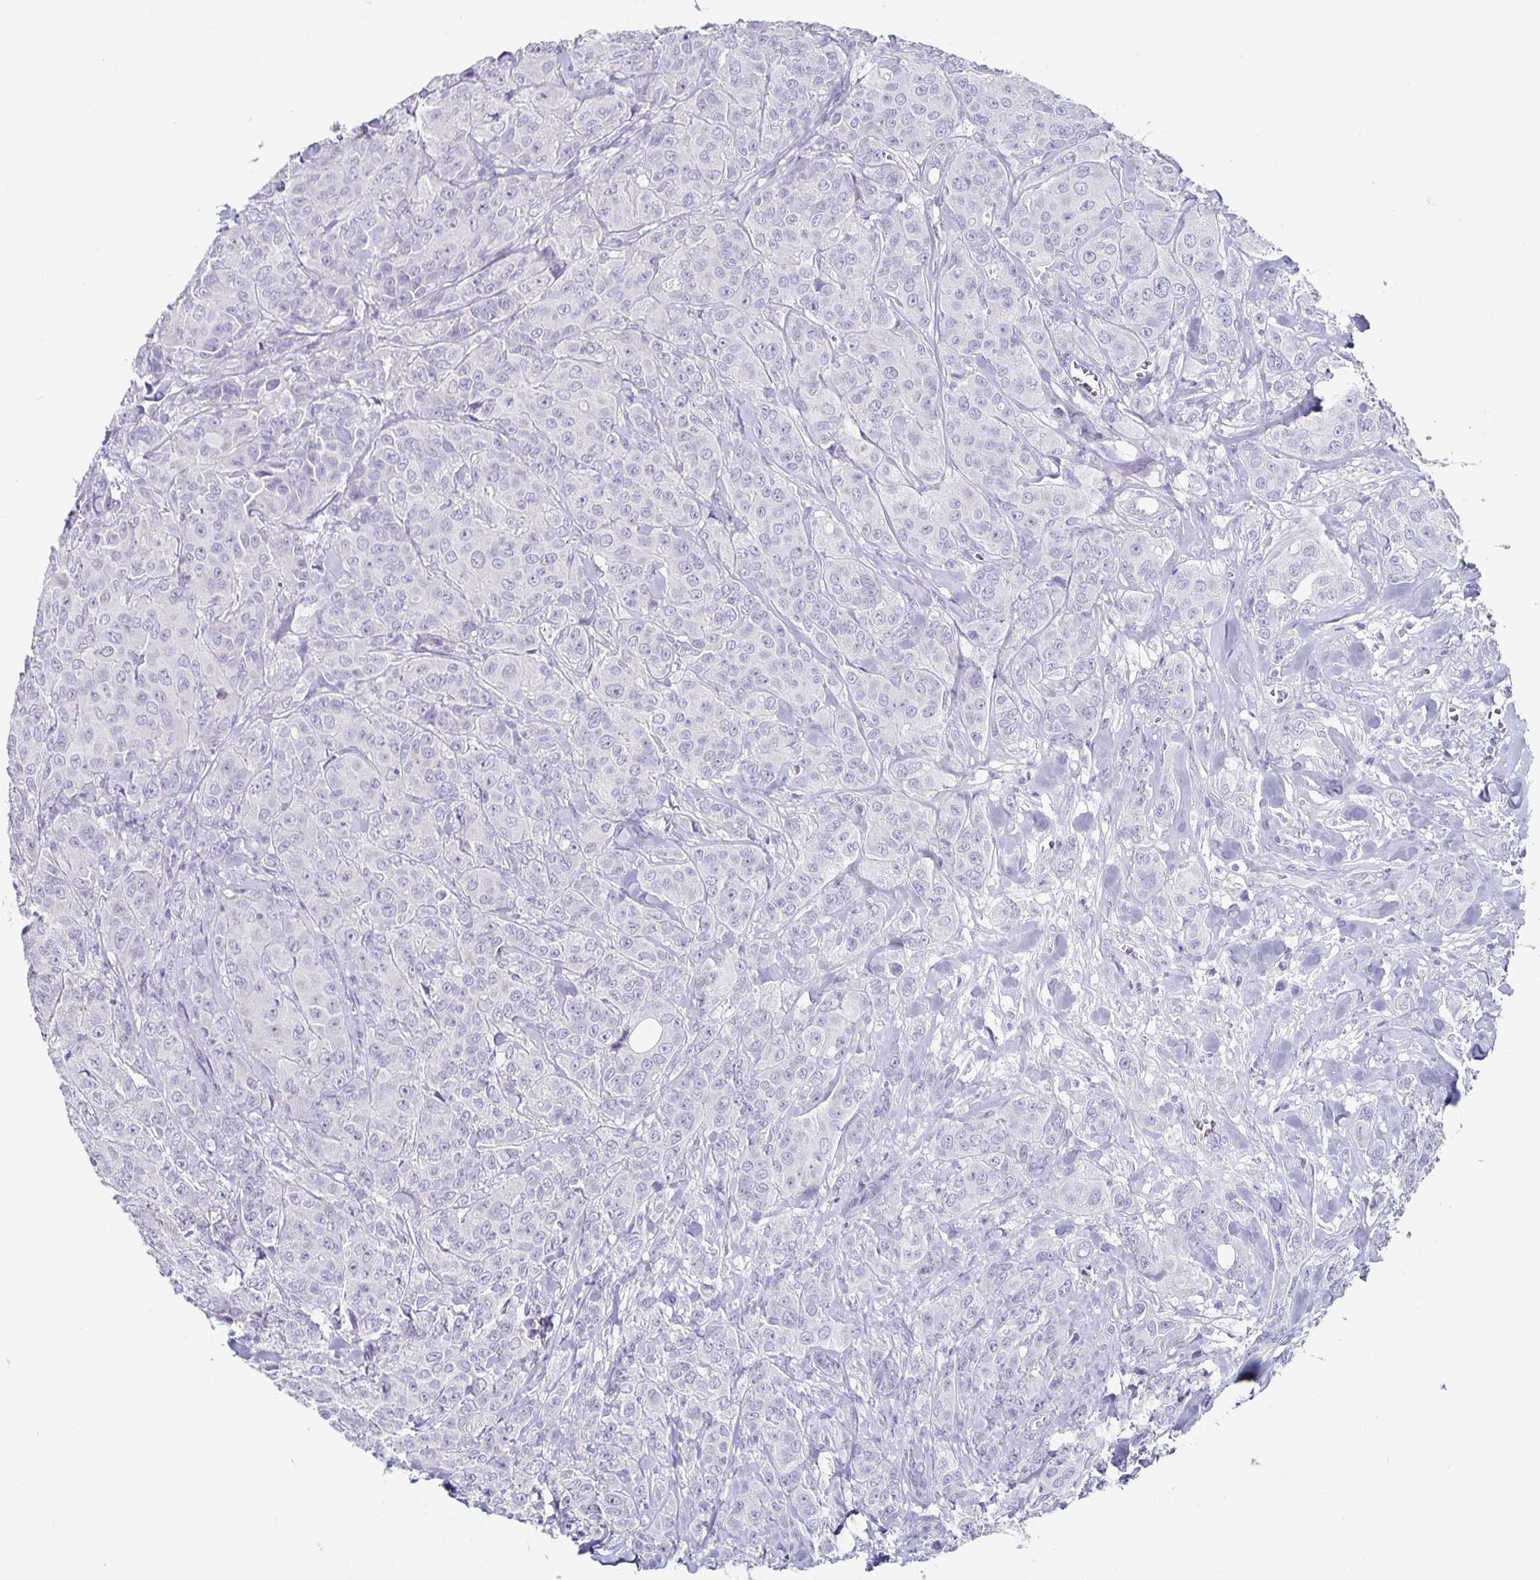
{"staining": {"intensity": "negative", "quantity": "none", "location": "none"}, "tissue": "breast cancer", "cell_type": "Tumor cells", "image_type": "cancer", "snomed": [{"axis": "morphology", "description": "Normal tissue, NOS"}, {"axis": "morphology", "description": "Duct carcinoma"}, {"axis": "topography", "description": "Breast"}], "caption": "A histopathology image of breast cancer (invasive ductal carcinoma) stained for a protein shows no brown staining in tumor cells. (Stains: DAB immunohistochemistry with hematoxylin counter stain, Microscopy: brightfield microscopy at high magnification).", "gene": "CHGA", "patient": {"sex": "female", "age": 43}}